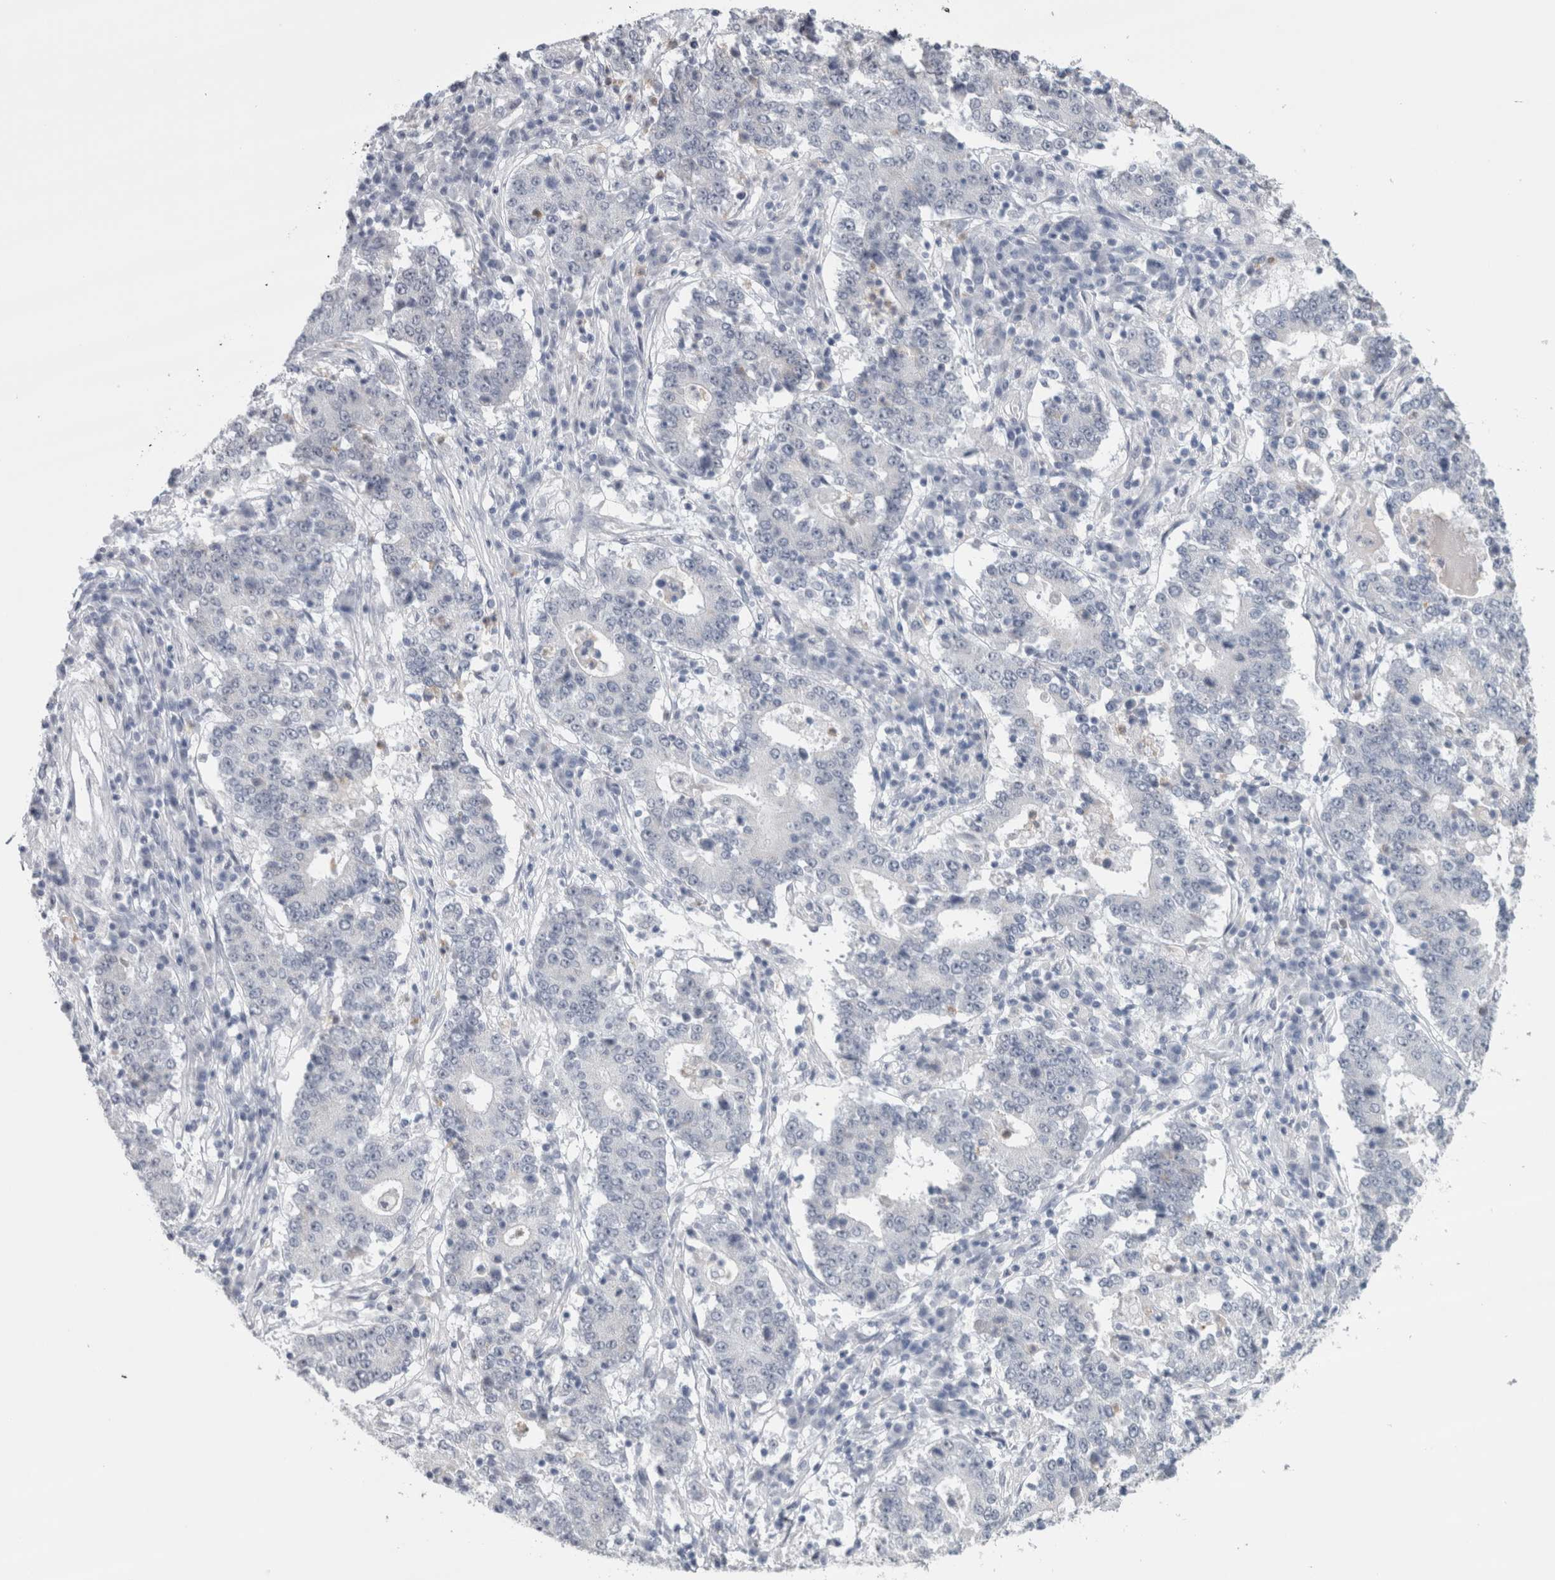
{"staining": {"intensity": "negative", "quantity": "none", "location": "none"}, "tissue": "stomach cancer", "cell_type": "Tumor cells", "image_type": "cancer", "snomed": [{"axis": "morphology", "description": "Adenocarcinoma, NOS"}, {"axis": "topography", "description": "Stomach"}], "caption": "Stomach cancer stained for a protein using immunohistochemistry (IHC) demonstrates no positivity tumor cells.", "gene": "PLIN1", "patient": {"sex": "male", "age": 59}}